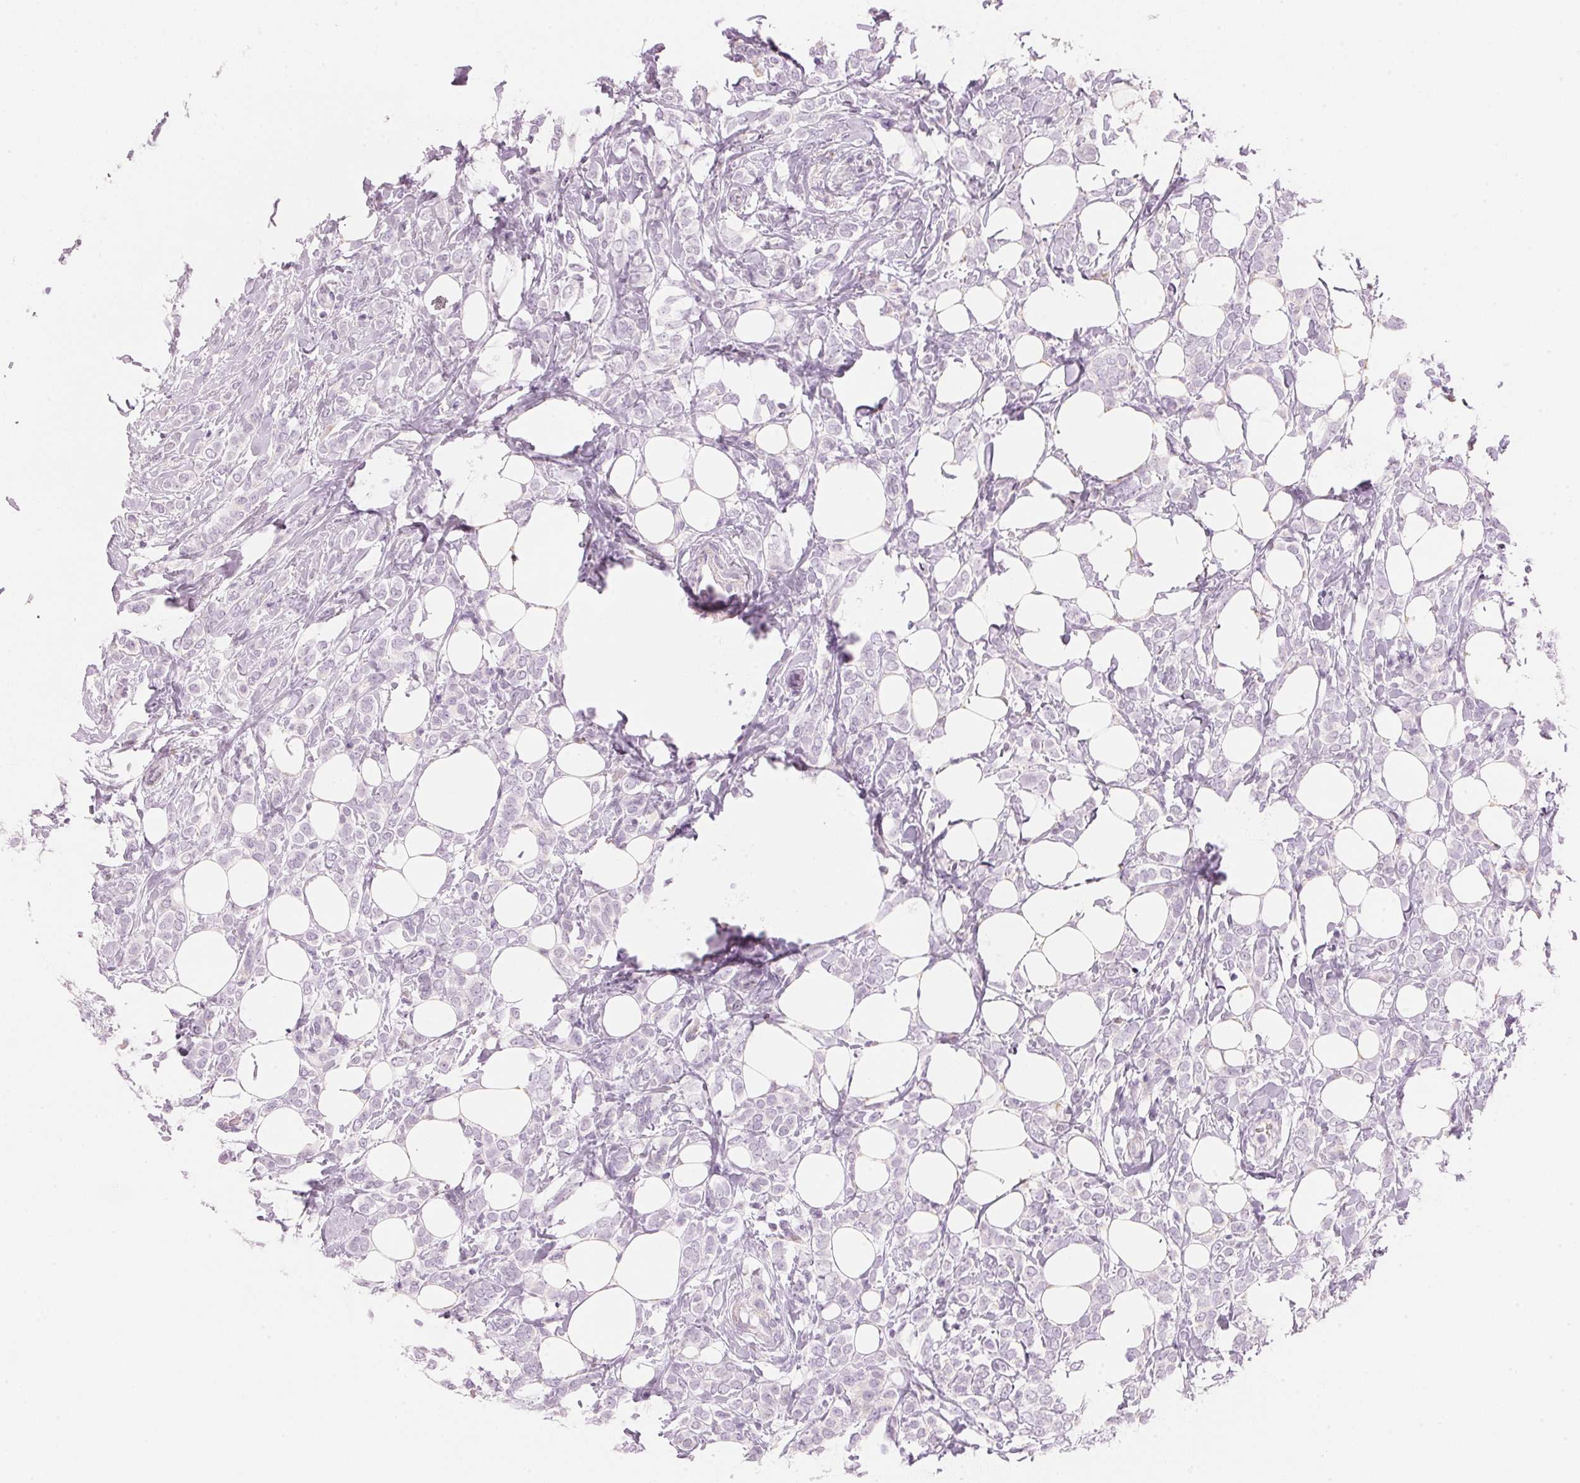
{"staining": {"intensity": "negative", "quantity": "none", "location": "none"}, "tissue": "breast cancer", "cell_type": "Tumor cells", "image_type": "cancer", "snomed": [{"axis": "morphology", "description": "Lobular carcinoma"}, {"axis": "topography", "description": "Breast"}], "caption": "Tumor cells show no significant expression in breast cancer (lobular carcinoma).", "gene": "HOXB13", "patient": {"sex": "female", "age": 49}}